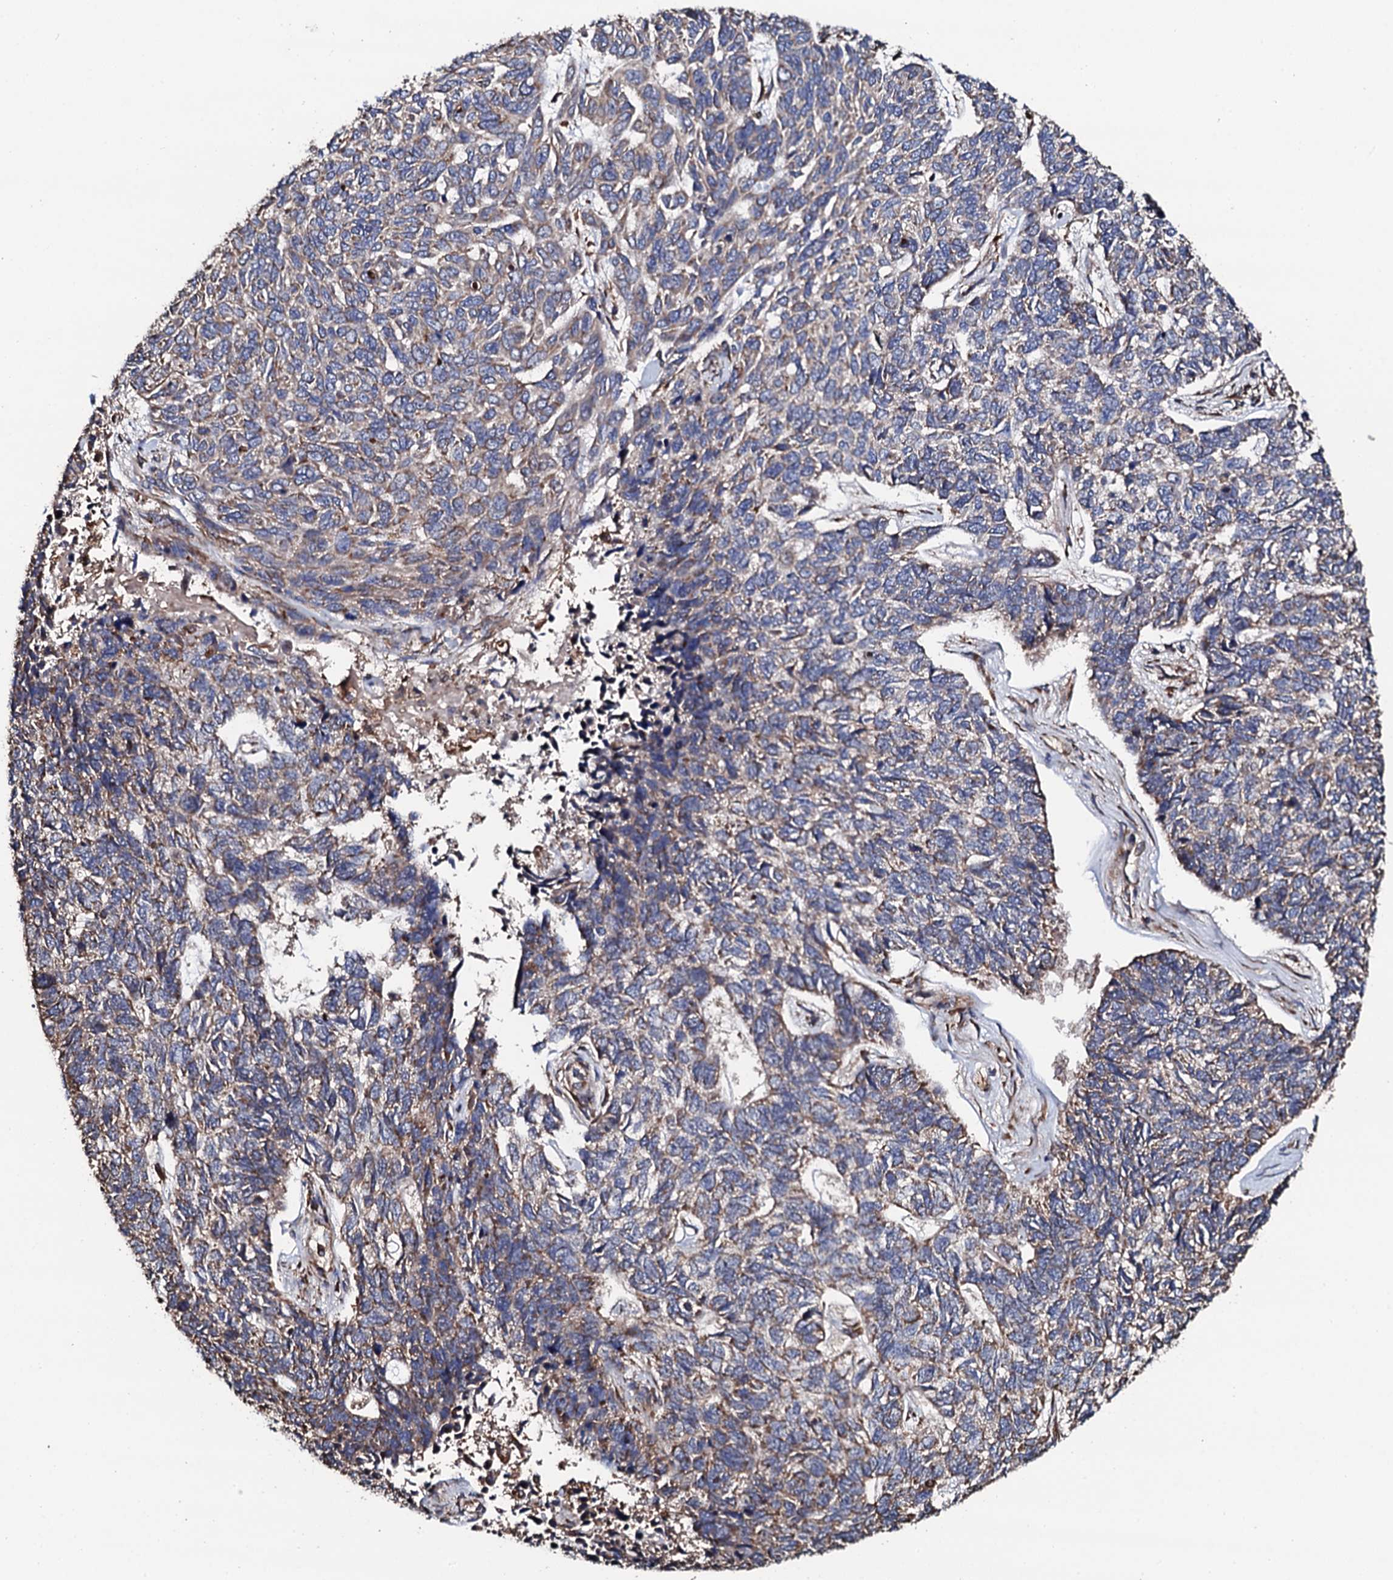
{"staining": {"intensity": "weak", "quantity": "25%-75%", "location": "cytoplasmic/membranous"}, "tissue": "skin cancer", "cell_type": "Tumor cells", "image_type": "cancer", "snomed": [{"axis": "morphology", "description": "Basal cell carcinoma"}, {"axis": "topography", "description": "Skin"}], "caption": "Immunohistochemical staining of human skin cancer reveals low levels of weak cytoplasmic/membranous positivity in approximately 25%-75% of tumor cells.", "gene": "CKAP5", "patient": {"sex": "female", "age": 65}}